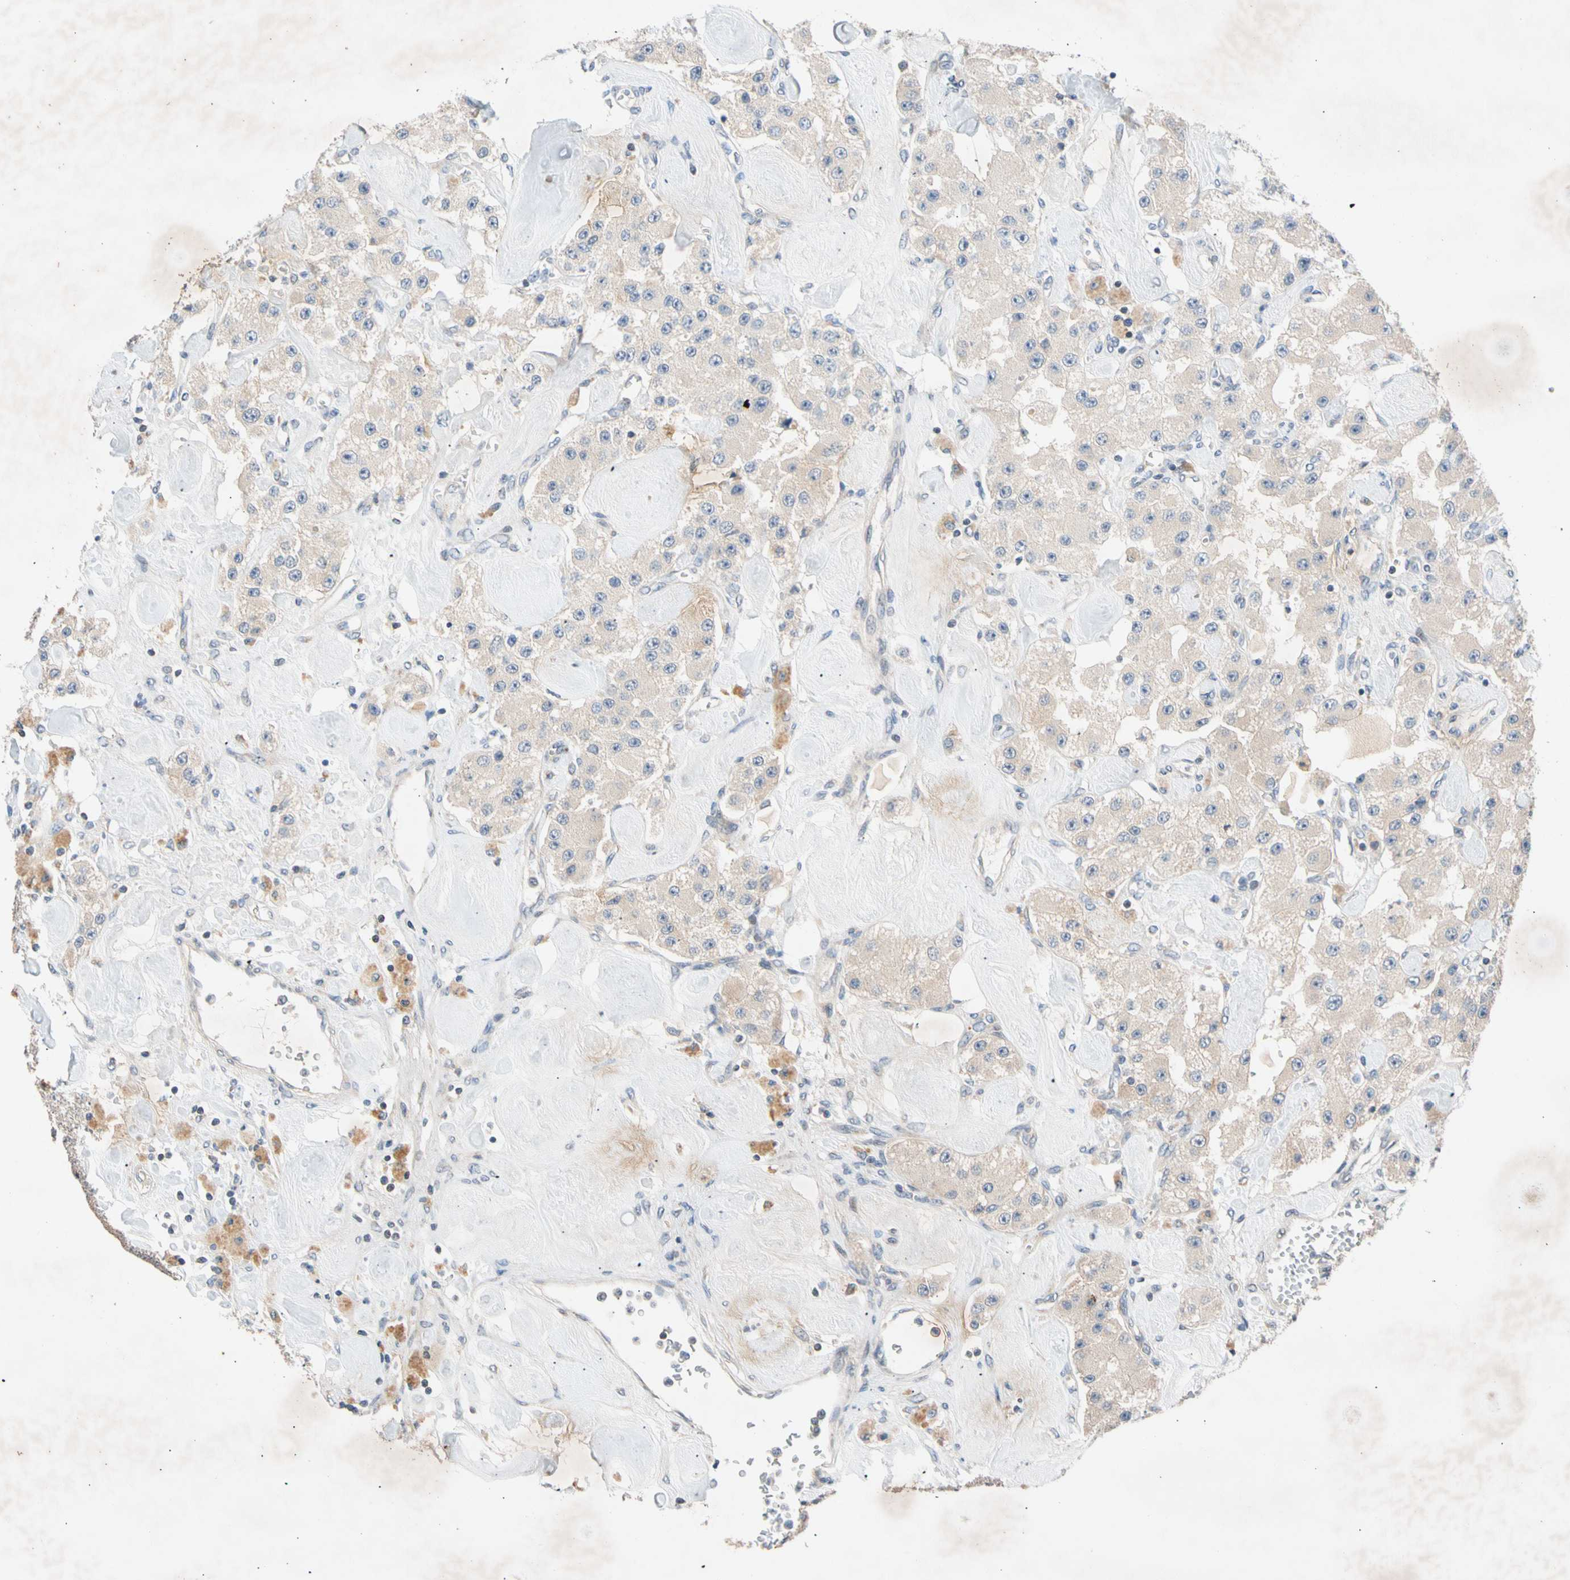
{"staining": {"intensity": "weak", "quantity": "25%-75%", "location": "cytoplasmic/membranous"}, "tissue": "carcinoid", "cell_type": "Tumor cells", "image_type": "cancer", "snomed": [{"axis": "morphology", "description": "Carcinoid, malignant, NOS"}, {"axis": "topography", "description": "Pancreas"}], "caption": "The photomicrograph shows a brown stain indicating the presence of a protein in the cytoplasmic/membranous of tumor cells in carcinoid.", "gene": "CNST", "patient": {"sex": "male", "age": 41}}